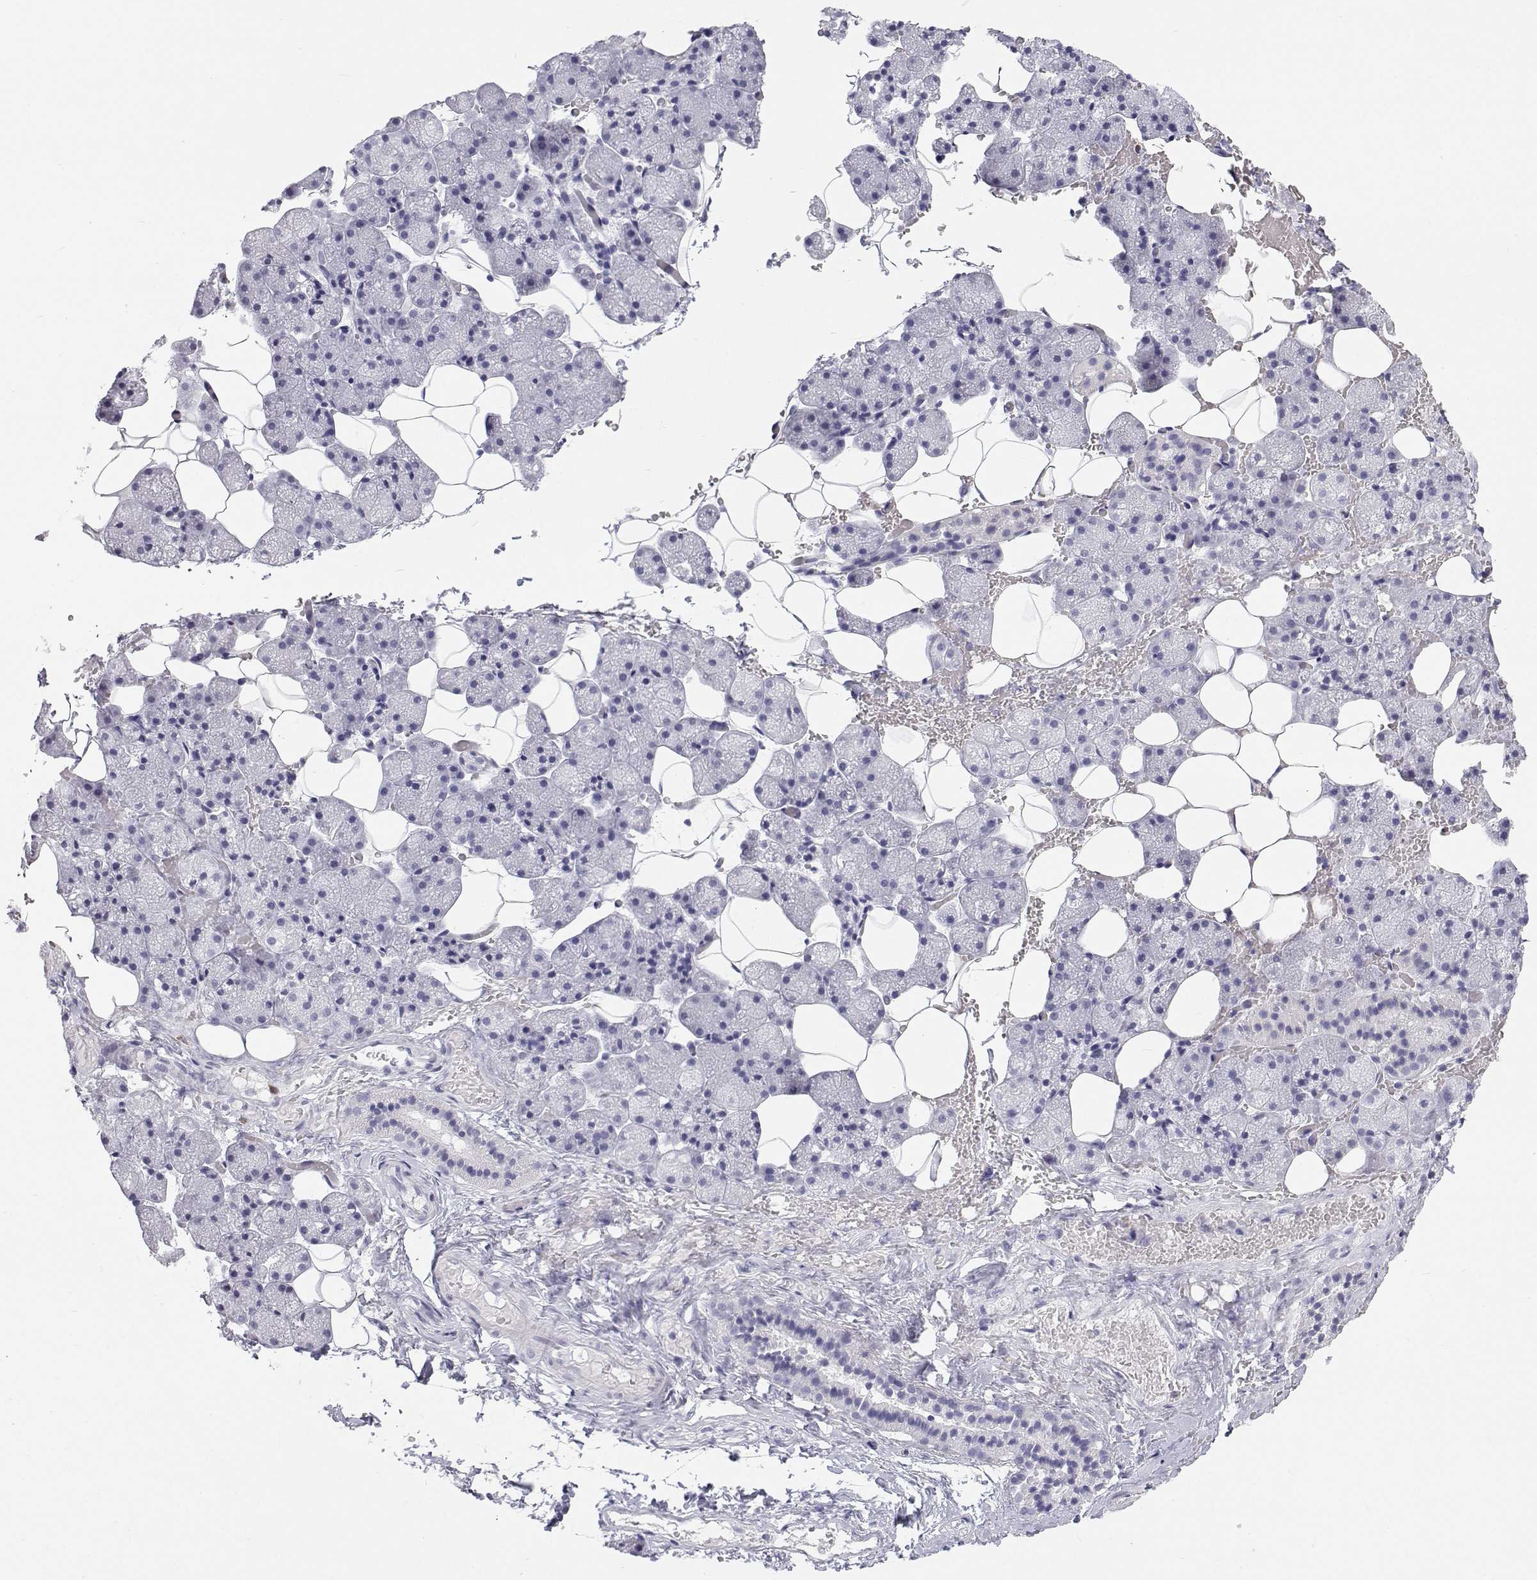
{"staining": {"intensity": "negative", "quantity": "none", "location": "none"}, "tissue": "salivary gland", "cell_type": "Glandular cells", "image_type": "normal", "snomed": [{"axis": "morphology", "description": "Normal tissue, NOS"}, {"axis": "topography", "description": "Salivary gland"}, {"axis": "topography", "description": "Peripheral nerve tissue"}], "caption": "Immunohistochemistry image of unremarkable salivary gland stained for a protein (brown), which exhibits no staining in glandular cells. (DAB immunohistochemistry (IHC) visualized using brightfield microscopy, high magnification).", "gene": "SFTPB", "patient": {"sex": "male", "age": 38}}